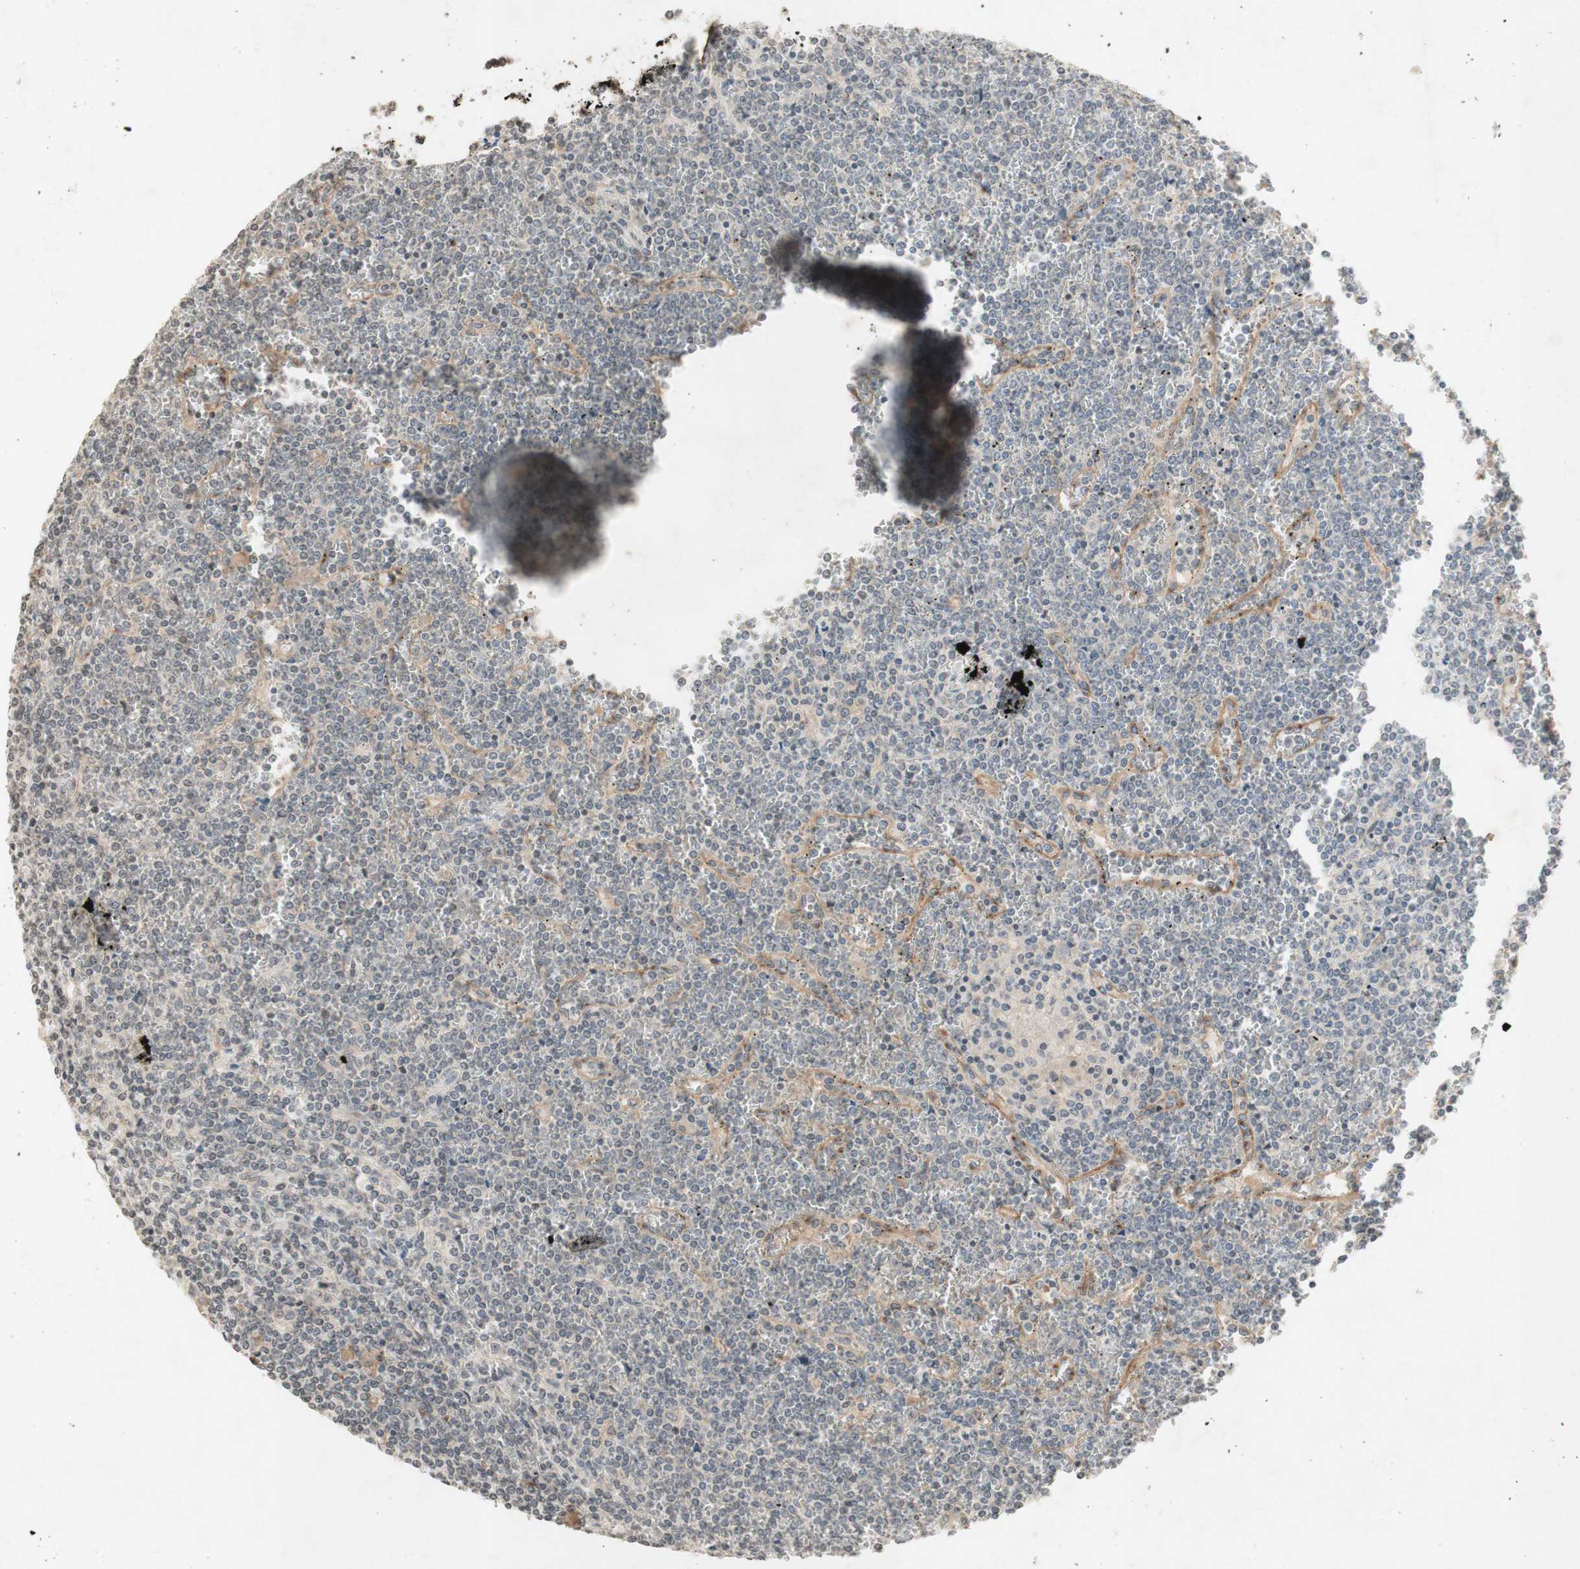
{"staining": {"intensity": "negative", "quantity": "none", "location": "none"}, "tissue": "lymphoma", "cell_type": "Tumor cells", "image_type": "cancer", "snomed": [{"axis": "morphology", "description": "Malignant lymphoma, non-Hodgkin's type, Low grade"}, {"axis": "topography", "description": "Spleen"}], "caption": "An image of human malignant lymphoma, non-Hodgkin's type (low-grade) is negative for staining in tumor cells. The staining was performed using DAB (3,3'-diaminobenzidine) to visualize the protein expression in brown, while the nuclei were stained in blue with hematoxylin (Magnification: 20x).", "gene": "GLI1", "patient": {"sex": "female", "age": 19}}